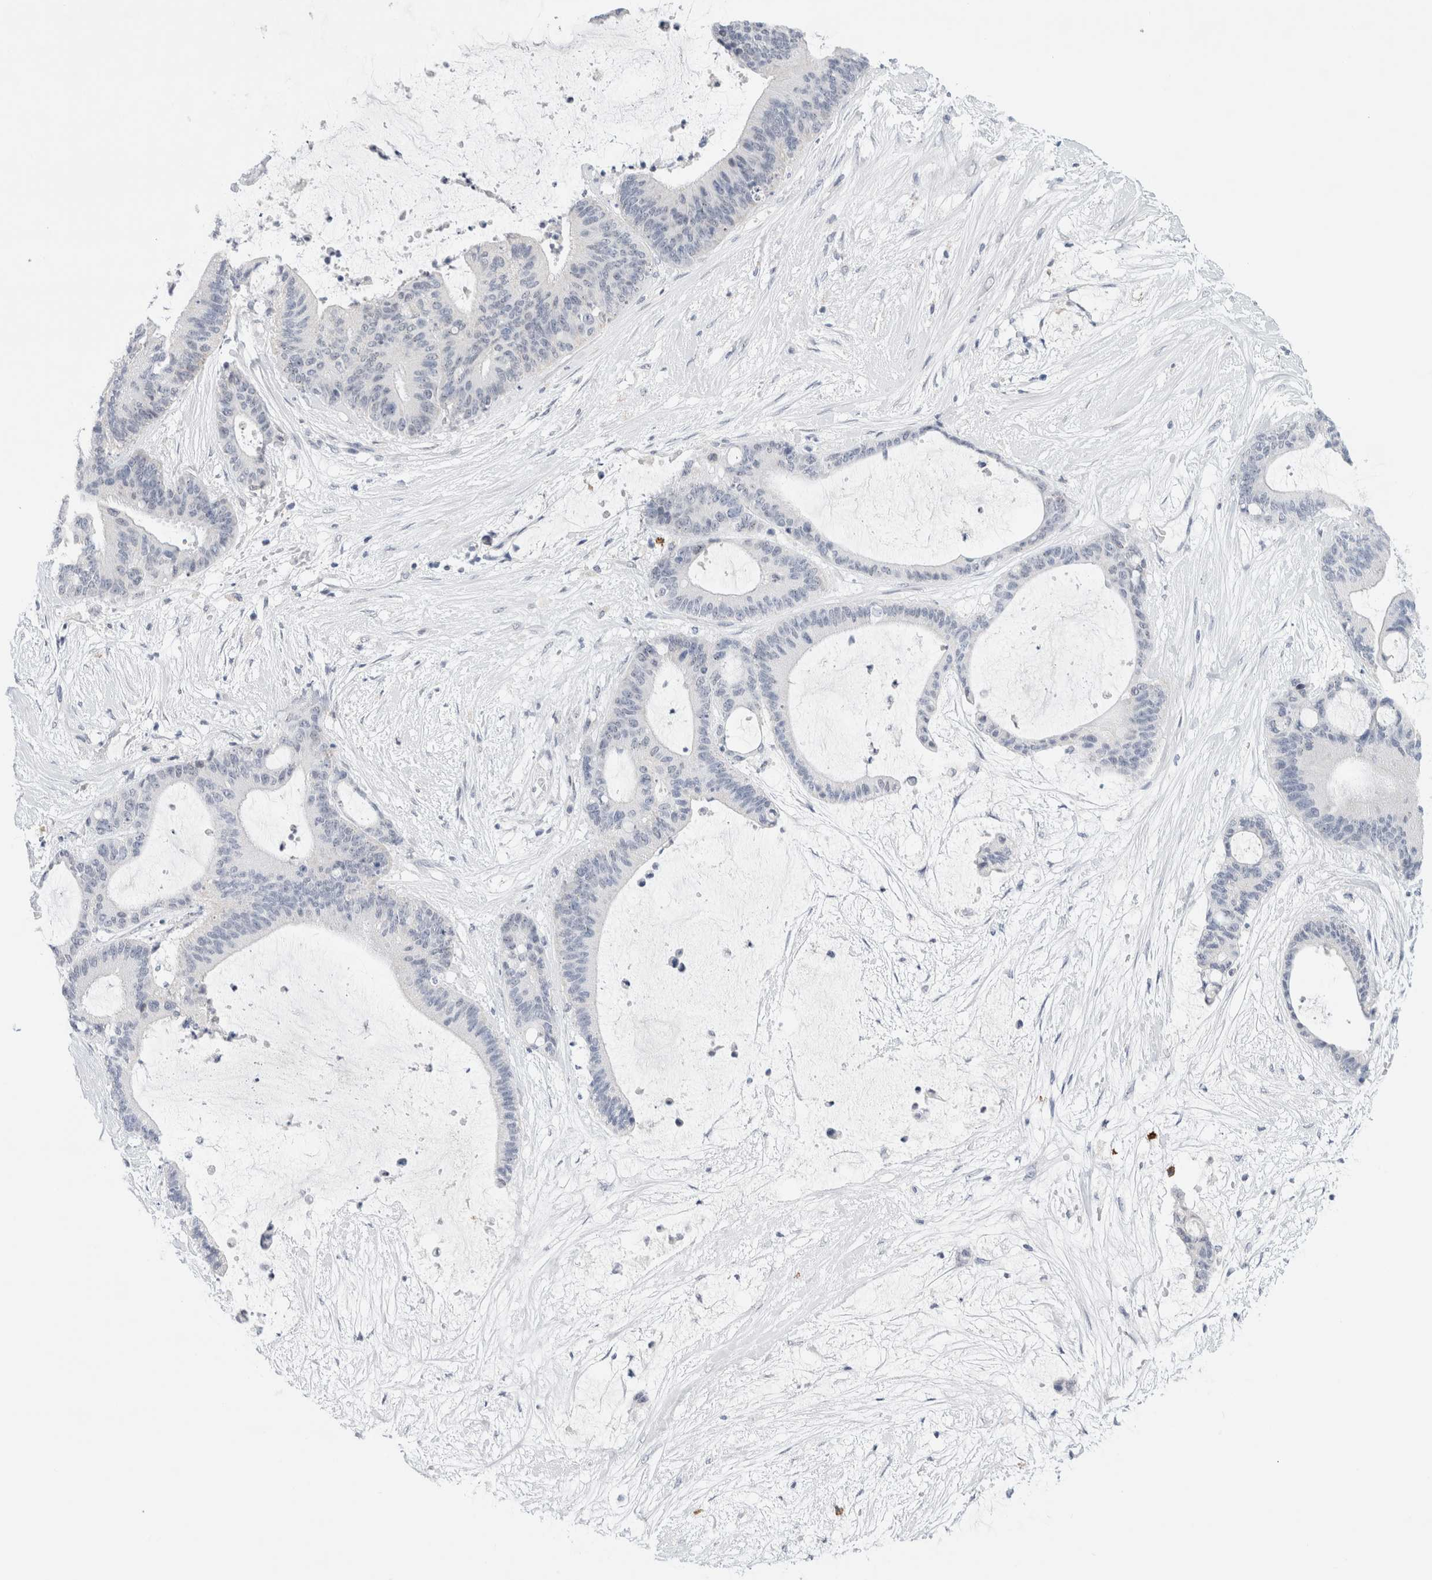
{"staining": {"intensity": "negative", "quantity": "none", "location": "none"}, "tissue": "liver cancer", "cell_type": "Tumor cells", "image_type": "cancer", "snomed": [{"axis": "morphology", "description": "Cholangiocarcinoma"}, {"axis": "topography", "description": "Liver"}], "caption": "Human cholangiocarcinoma (liver) stained for a protein using IHC shows no expression in tumor cells.", "gene": "SLC22A12", "patient": {"sex": "female", "age": 73}}